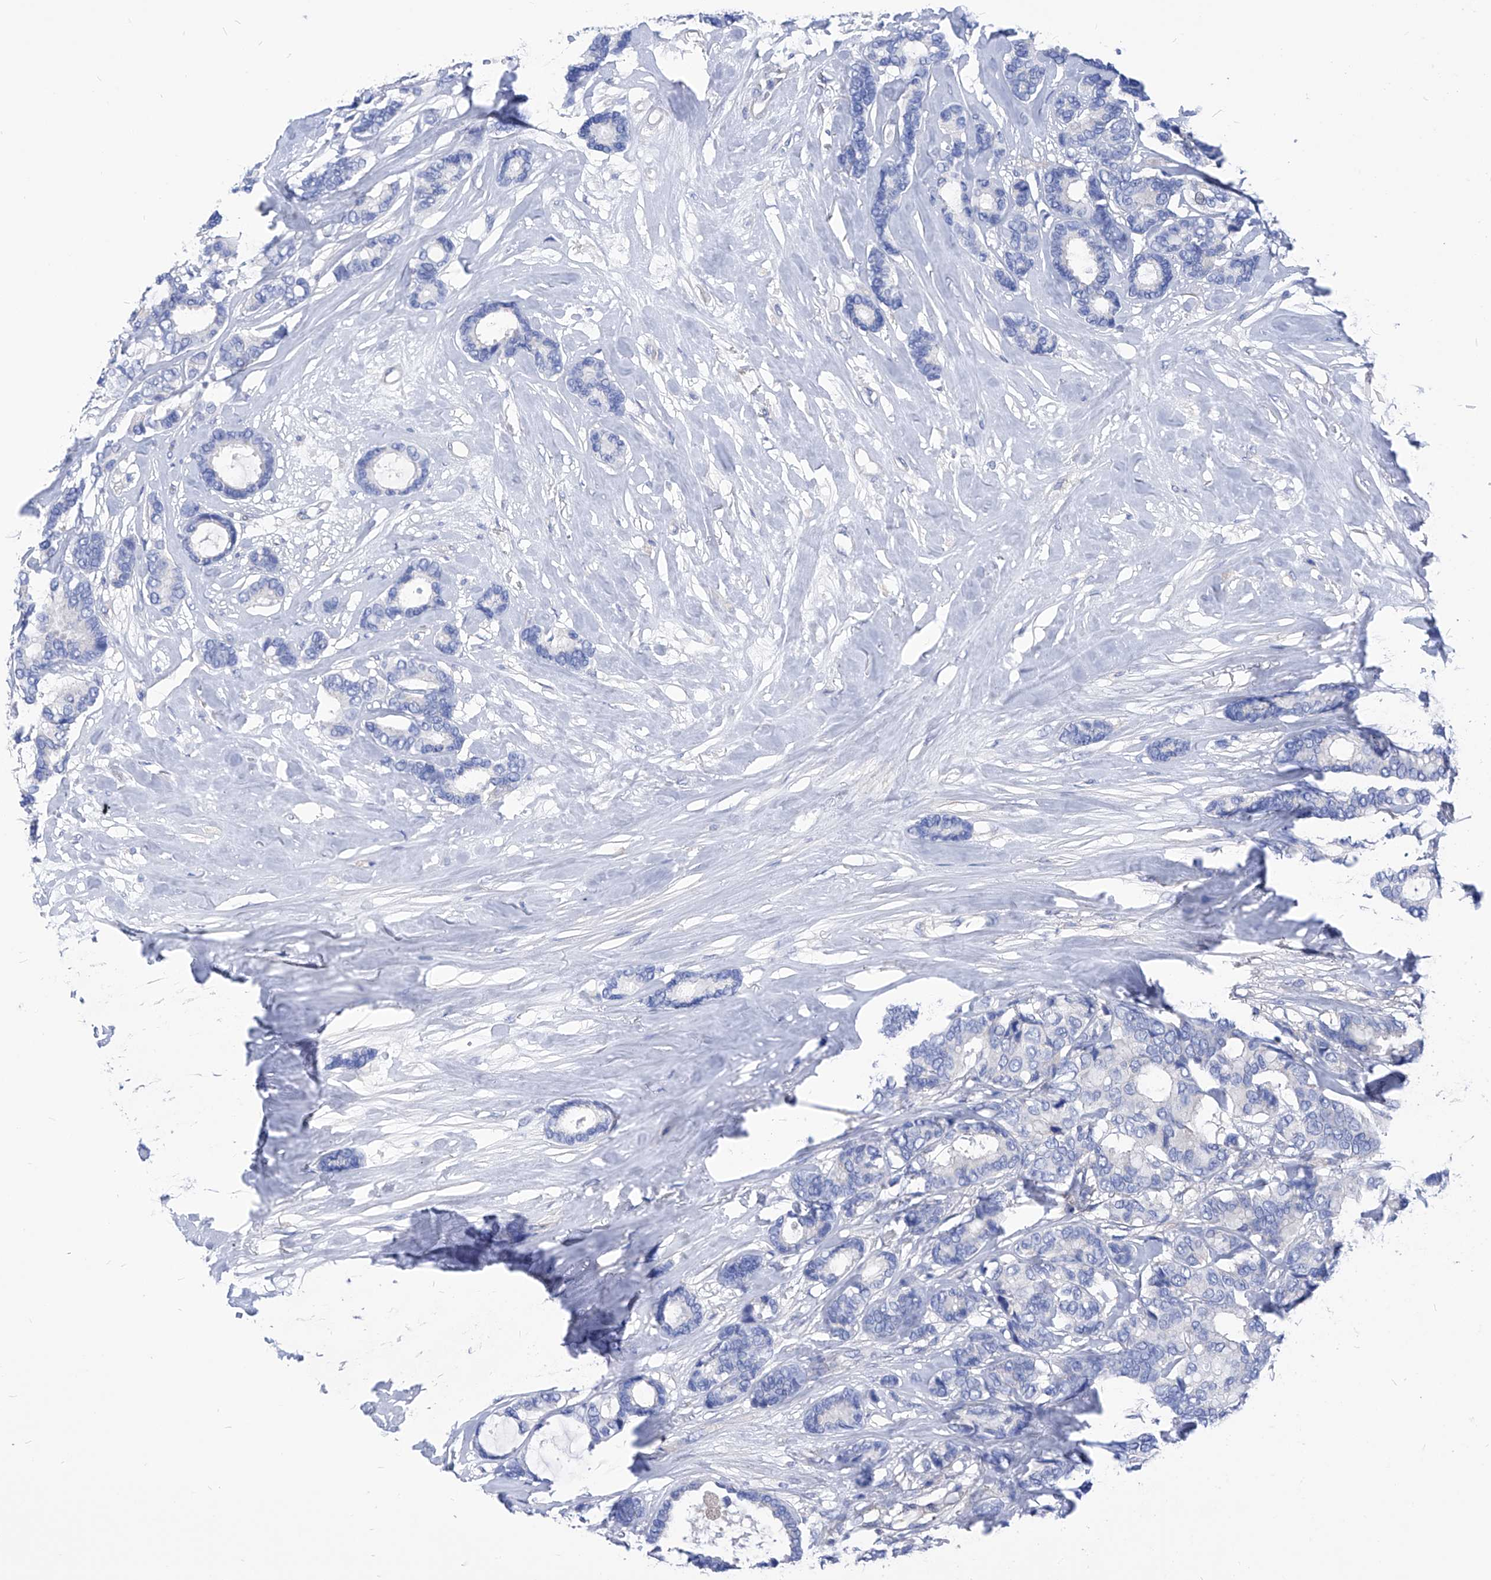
{"staining": {"intensity": "negative", "quantity": "none", "location": "none"}, "tissue": "breast cancer", "cell_type": "Tumor cells", "image_type": "cancer", "snomed": [{"axis": "morphology", "description": "Duct carcinoma"}, {"axis": "topography", "description": "Breast"}], "caption": "Human breast intraductal carcinoma stained for a protein using immunohistochemistry (IHC) exhibits no positivity in tumor cells.", "gene": "XPNPEP1", "patient": {"sex": "female", "age": 87}}